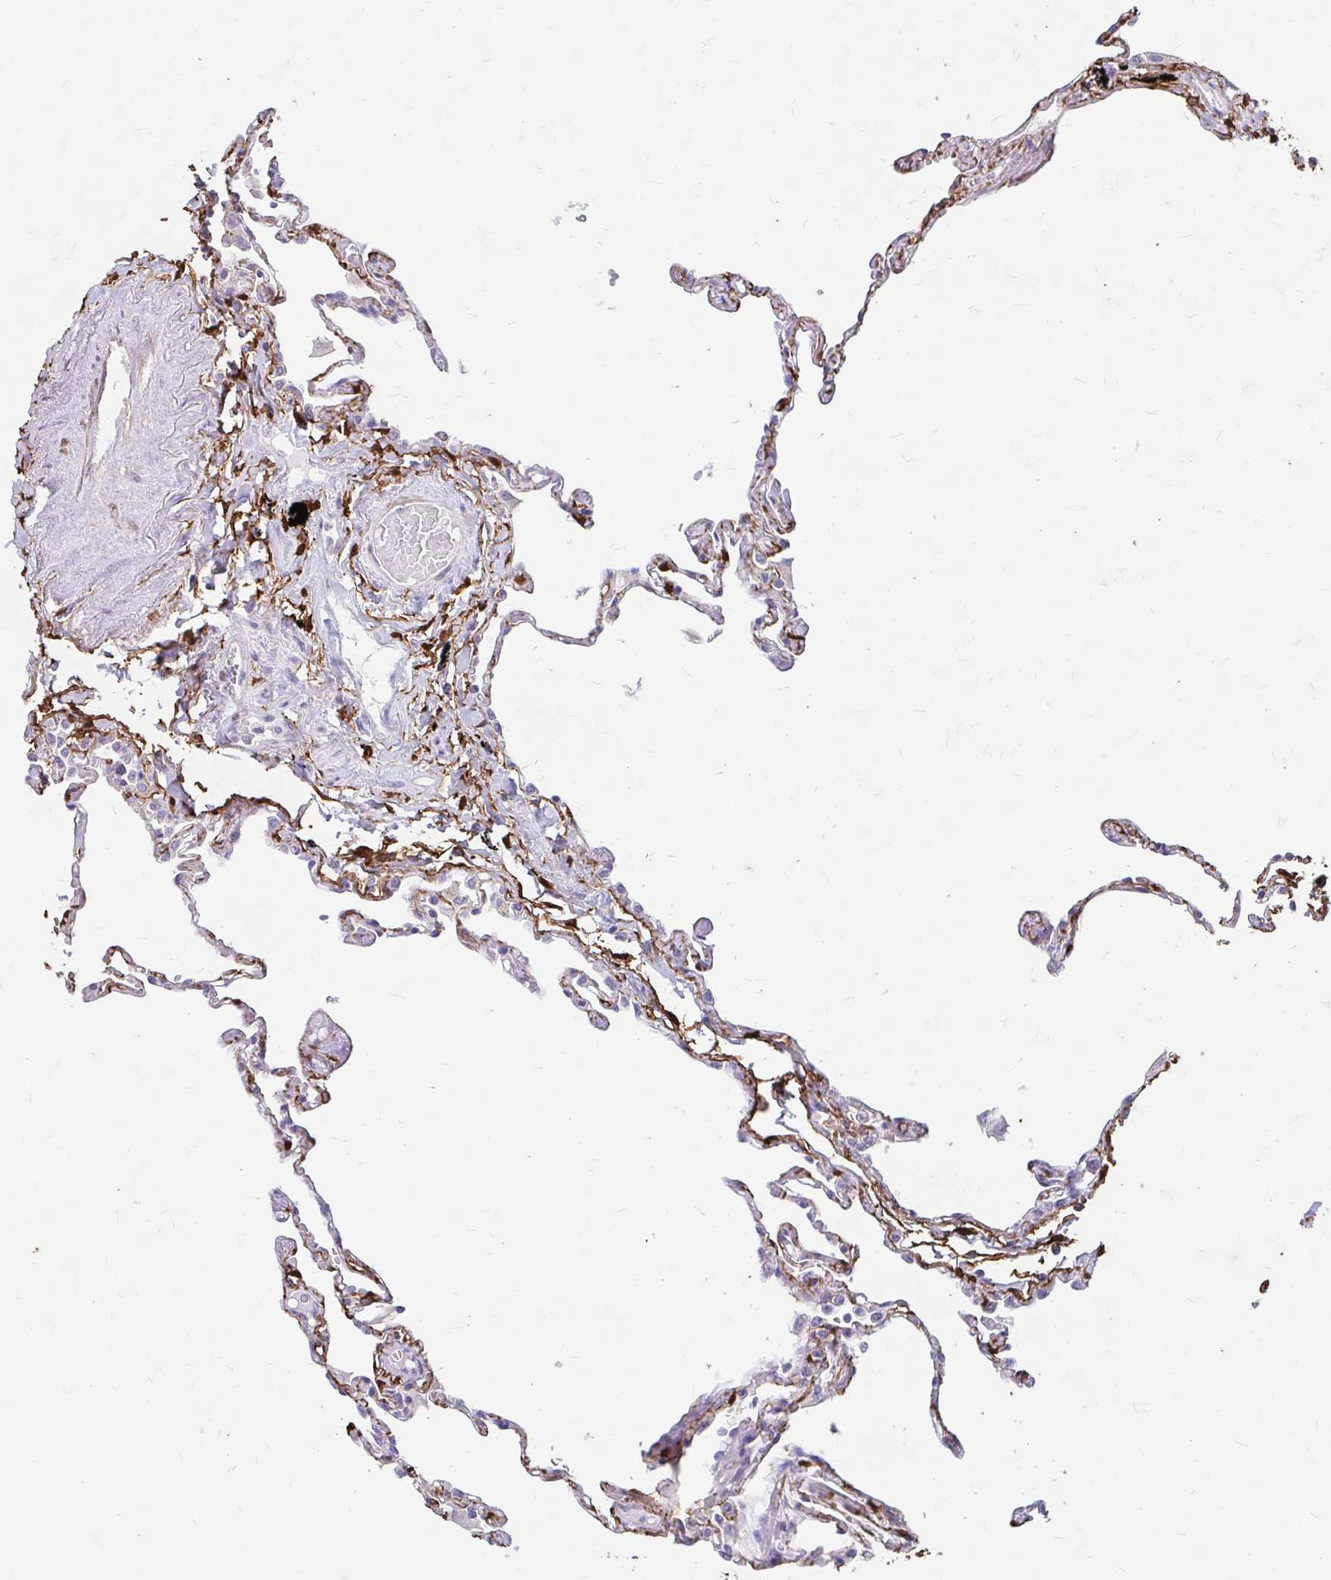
{"staining": {"intensity": "moderate", "quantity": "<25%", "location": "cytoplasmic/membranous"}, "tissue": "lung", "cell_type": "Alveolar cells", "image_type": "normal", "snomed": [{"axis": "morphology", "description": "Normal tissue, NOS"}, {"axis": "topography", "description": "Lung"}], "caption": "Protein staining shows moderate cytoplasmic/membranous expression in approximately <25% of alveolar cells in unremarkable lung.", "gene": "ADH1A", "patient": {"sex": "female", "age": 67}}